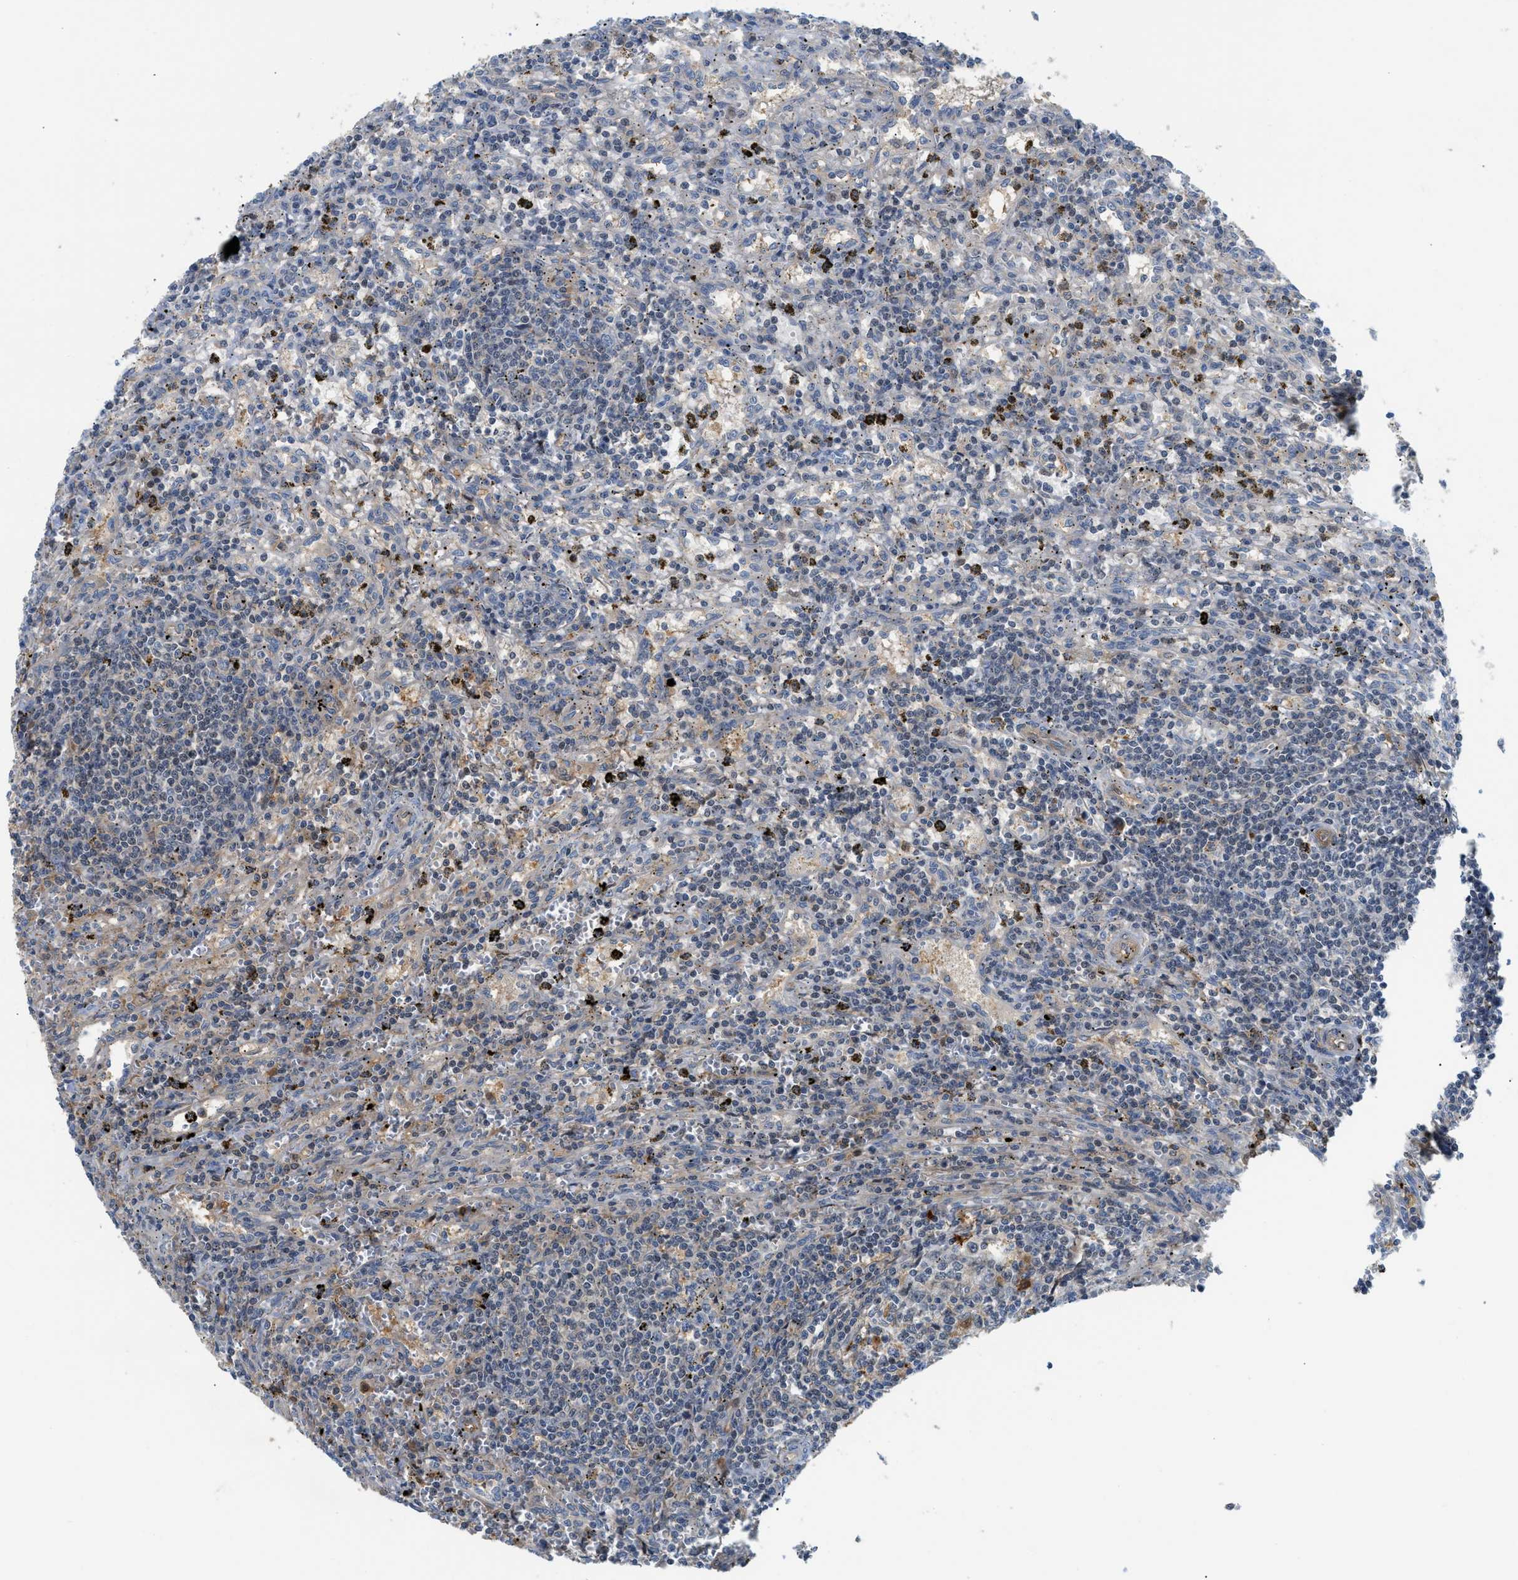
{"staining": {"intensity": "negative", "quantity": "none", "location": "none"}, "tissue": "lymphoma", "cell_type": "Tumor cells", "image_type": "cancer", "snomed": [{"axis": "morphology", "description": "Malignant lymphoma, non-Hodgkin's type, Low grade"}, {"axis": "topography", "description": "Spleen"}], "caption": "An immunohistochemistry (IHC) histopathology image of lymphoma is shown. There is no staining in tumor cells of lymphoma.", "gene": "TRAK2", "patient": {"sex": "male", "age": 76}}